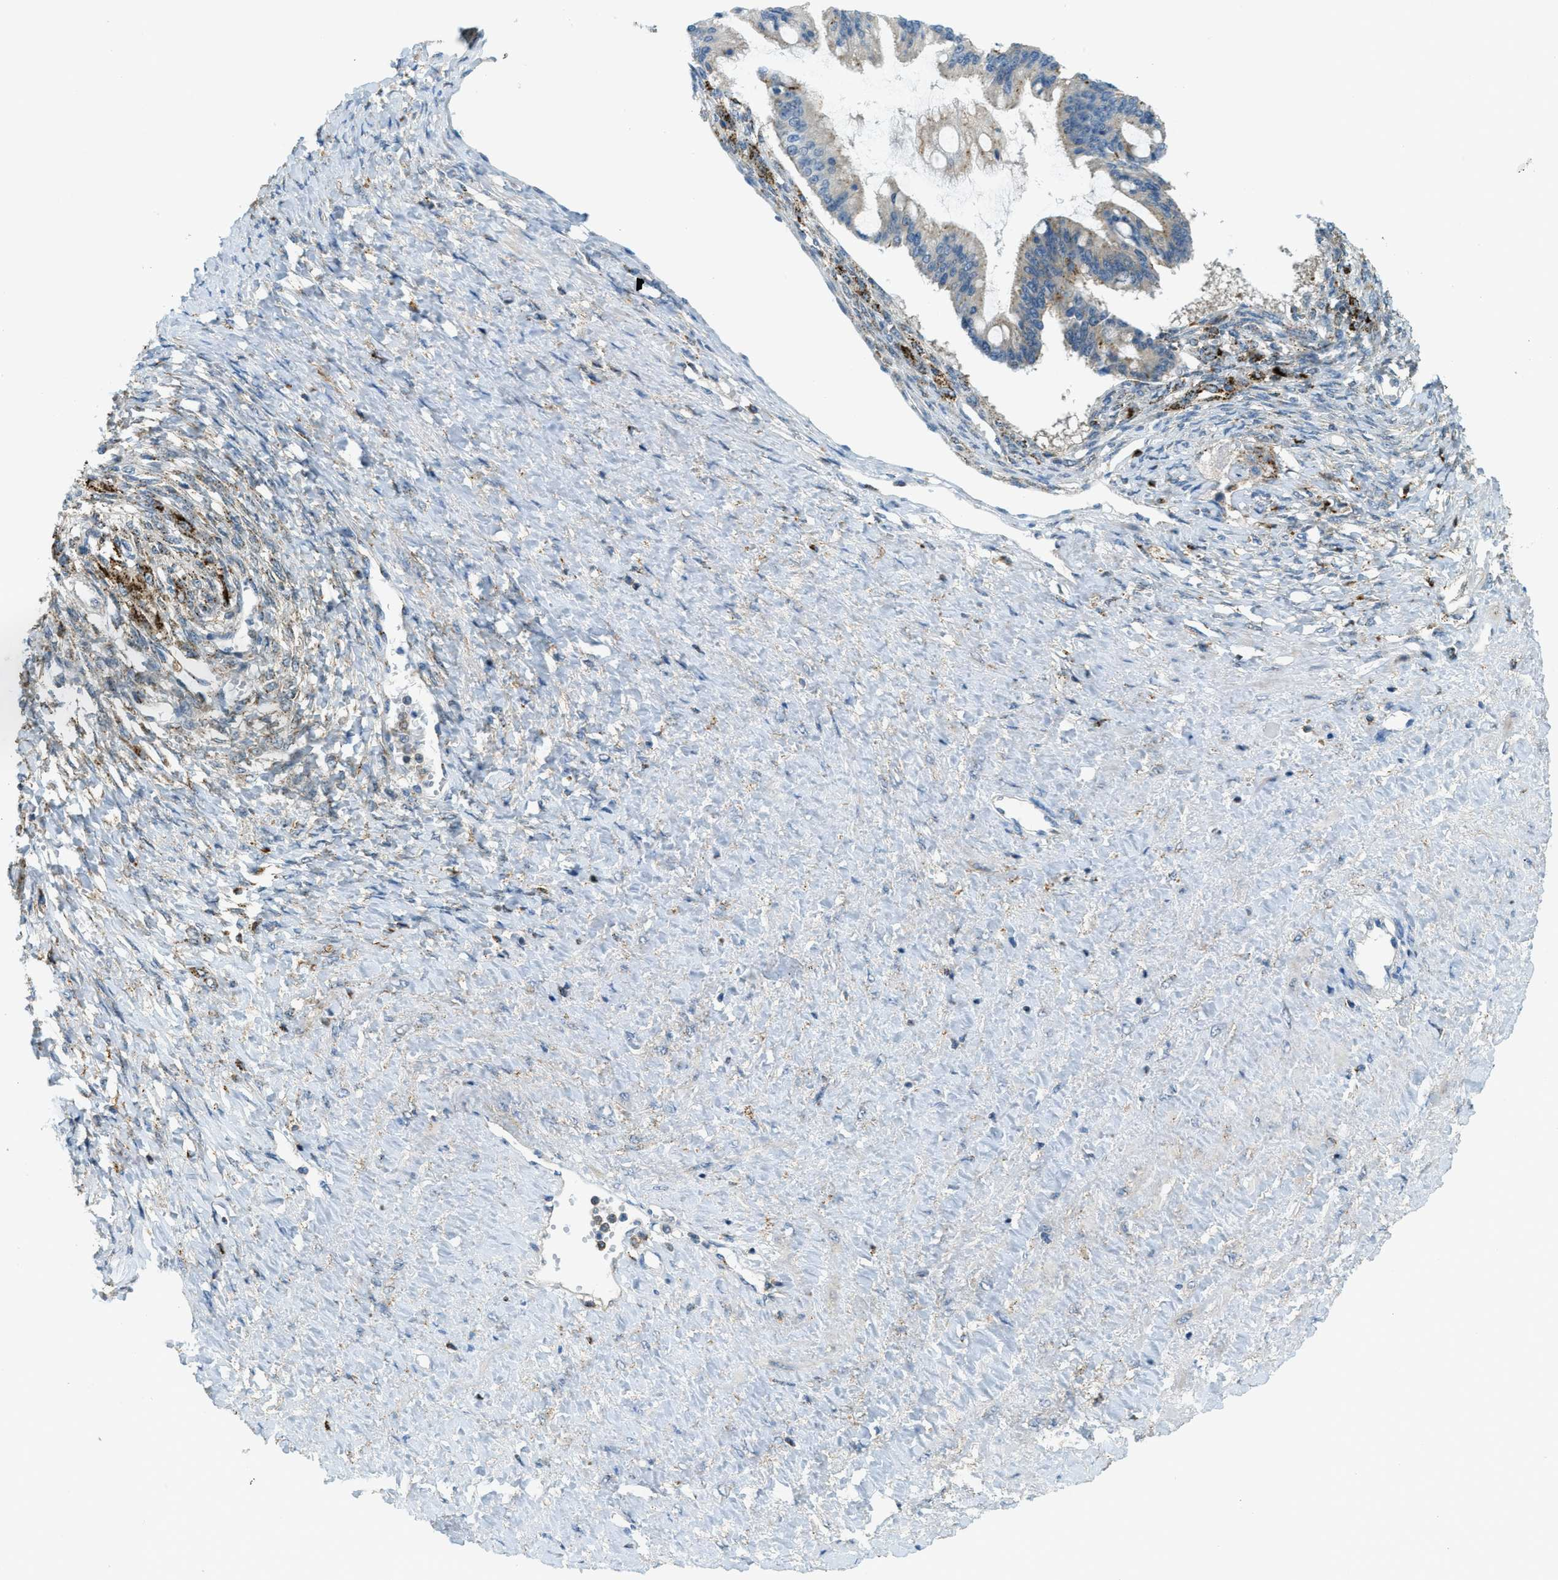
{"staining": {"intensity": "weak", "quantity": "<25%", "location": "cytoplasmic/membranous"}, "tissue": "ovarian cancer", "cell_type": "Tumor cells", "image_type": "cancer", "snomed": [{"axis": "morphology", "description": "Cystadenocarcinoma, mucinous, NOS"}, {"axis": "topography", "description": "Ovary"}], "caption": "Immunohistochemistry (IHC) photomicrograph of human ovarian cancer (mucinous cystadenocarcinoma) stained for a protein (brown), which shows no positivity in tumor cells.", "gene": "PLBD2", "patient": {"sex": "female", "age": 73}}